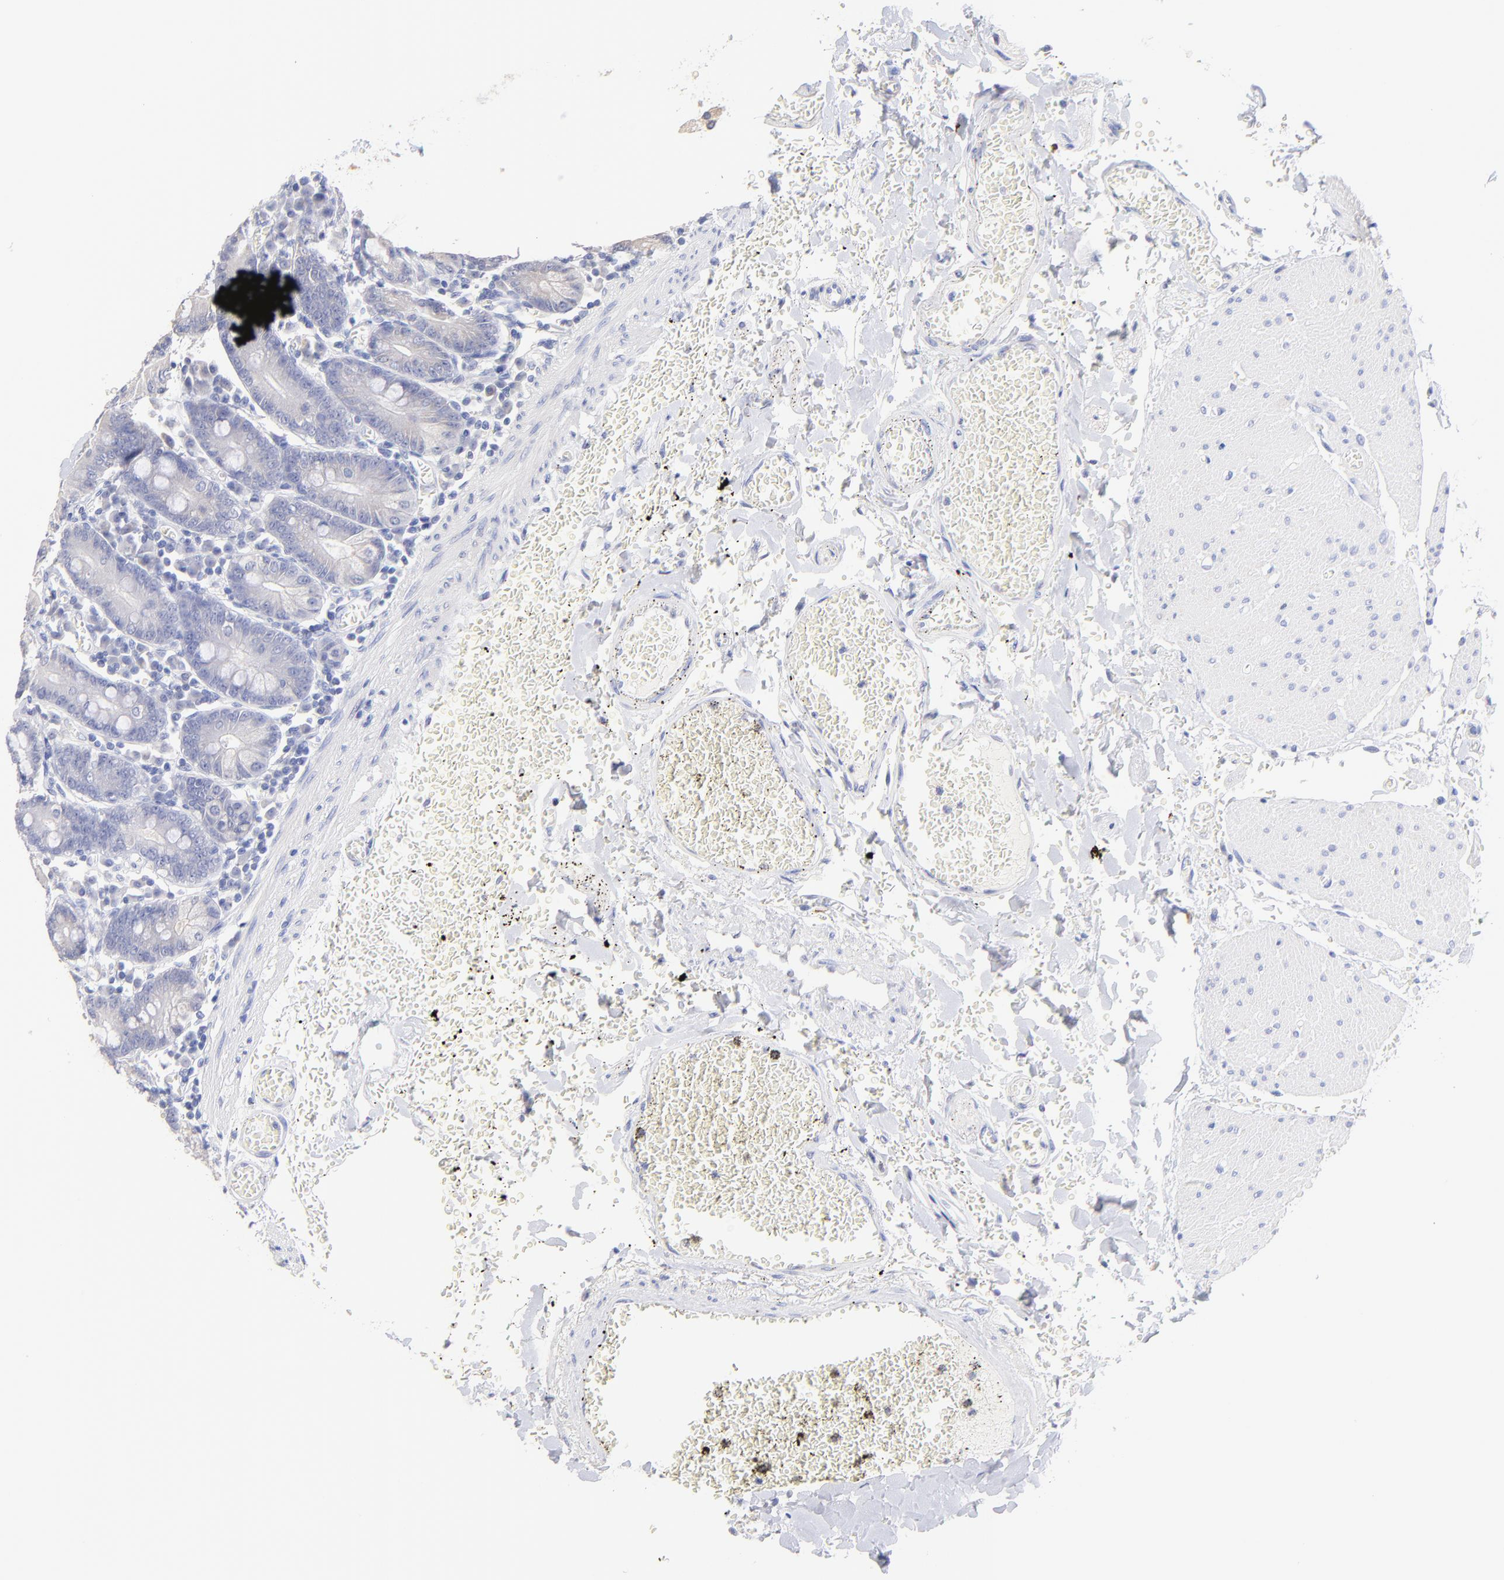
{"staining": {"intensity": "weak", "quantity": "25%-75%", "location": "cytoplasmic/membranous"}, "tissue": "small intestine", "cell_type": "Glandular cells", "image_type": "normal", "snomed": [{"axis": "morphology", "description": "Normal tissue, NOS"}, {"axis": "topography", "description": "Small intestine"}], "caption": "Small intestine was stained to show a protein in brown. There is low levels of weak cytoplasmic/membranous positivity in about 25%-75% of glandular cells.", "gene": "CFAP57", "patient": {"sex": "male", "age": 71}}